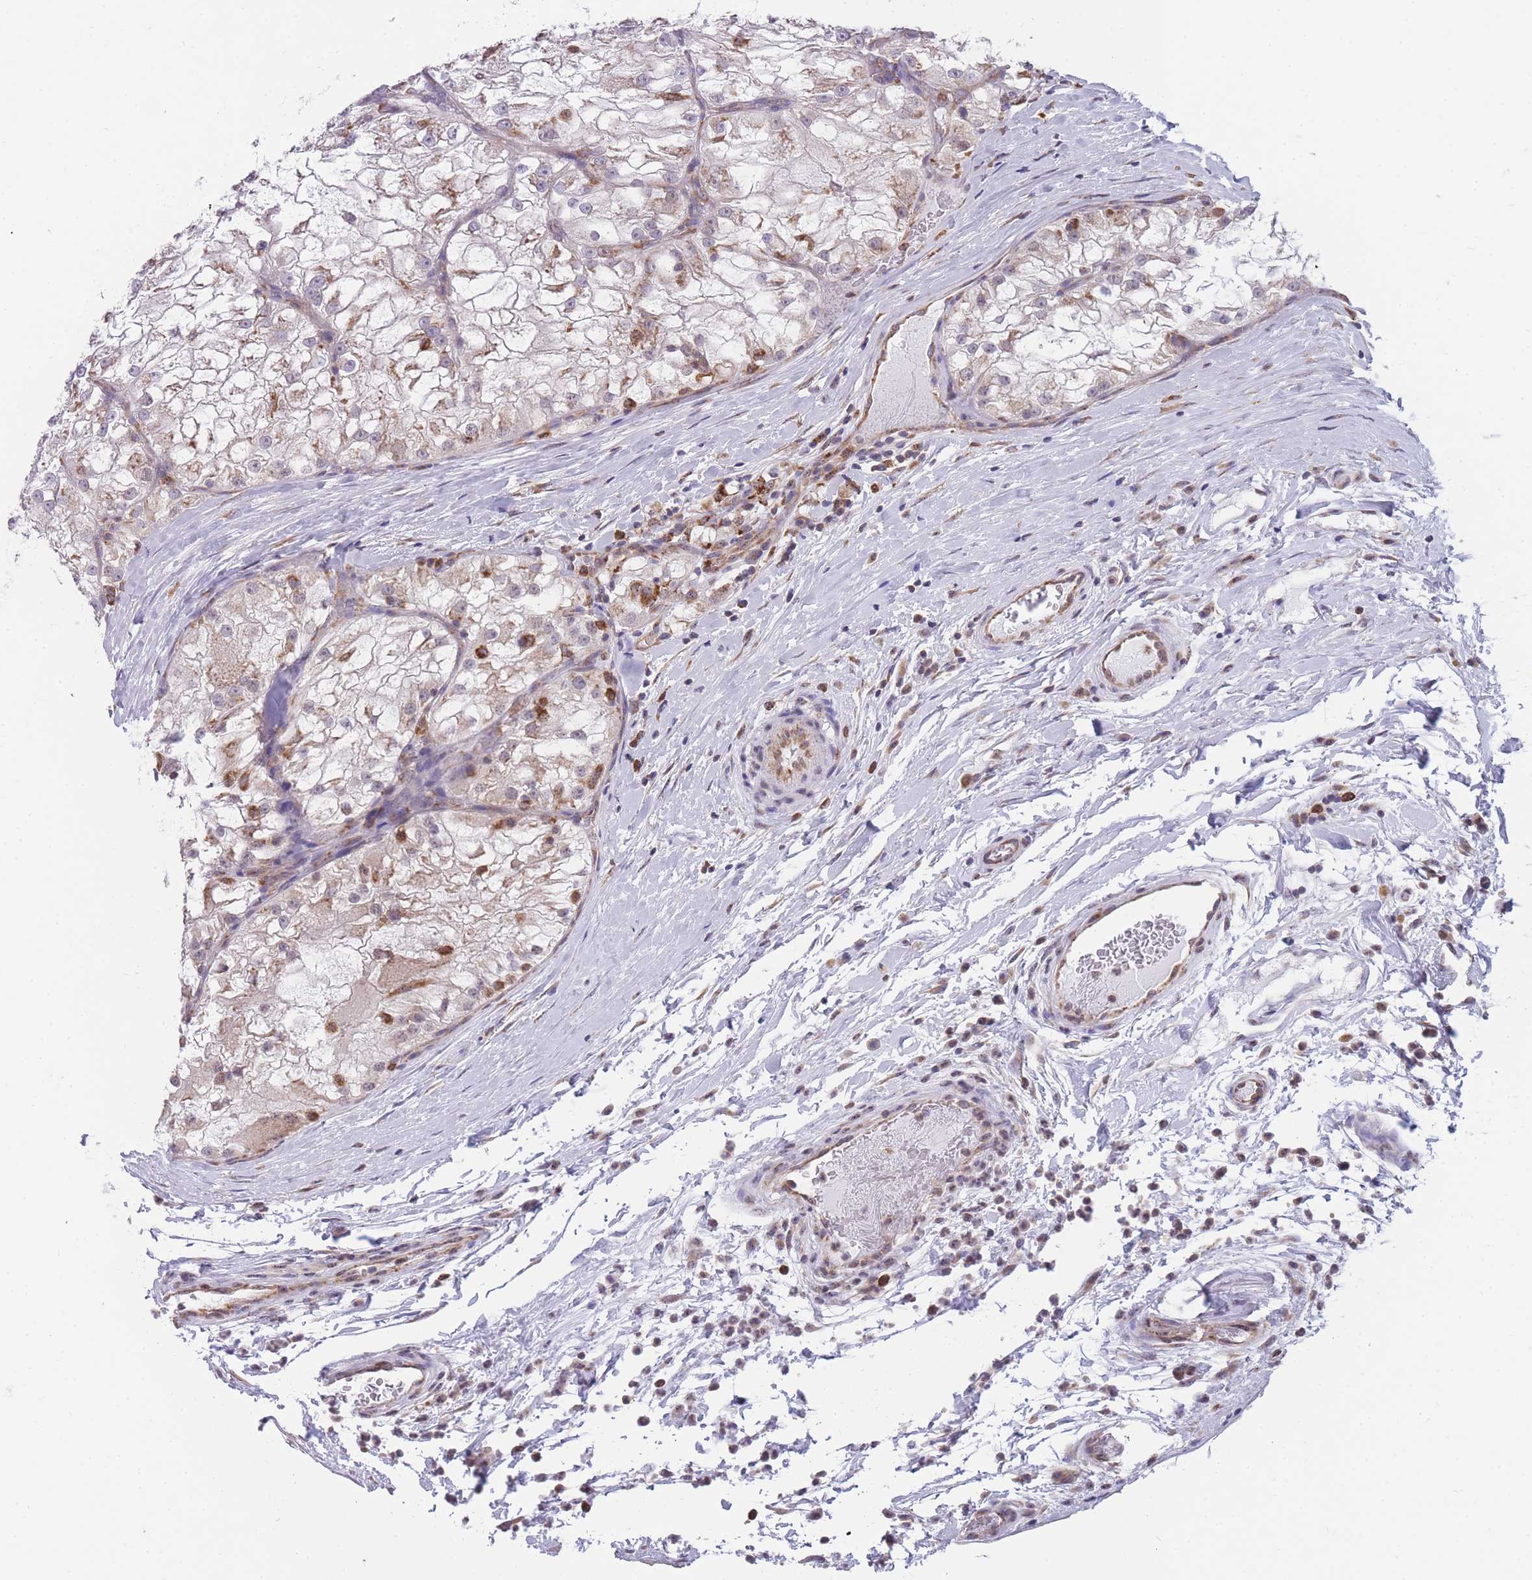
{"staining": {"intensity": "moderate", "quantity": "<25%", "location": "cytoplasmic/membranous,nuclear"}, "tissue": "renal cancer", "cell_type": "Tumor cells", "image_type": "cancer", "snomed": [{"axis": "morphology", "description": "Adenocarcinoma, NOS"}, {"axis": "topography", "description": "Kidney"}], "caption": "IHC of renal cancer displays low levels of moderate cytoplasmic/membranous and nuclear positivity in about <25% of tumor cells. The staining was performed using DAB (3,3'-diaminobenzidine) to visualize the protein expression in brown, while the nuclei were stained in blue with hematoxylin (Magnification: 20x).", "gene": "ZNF662", "patient": {"sex": "female", "age": 72}}